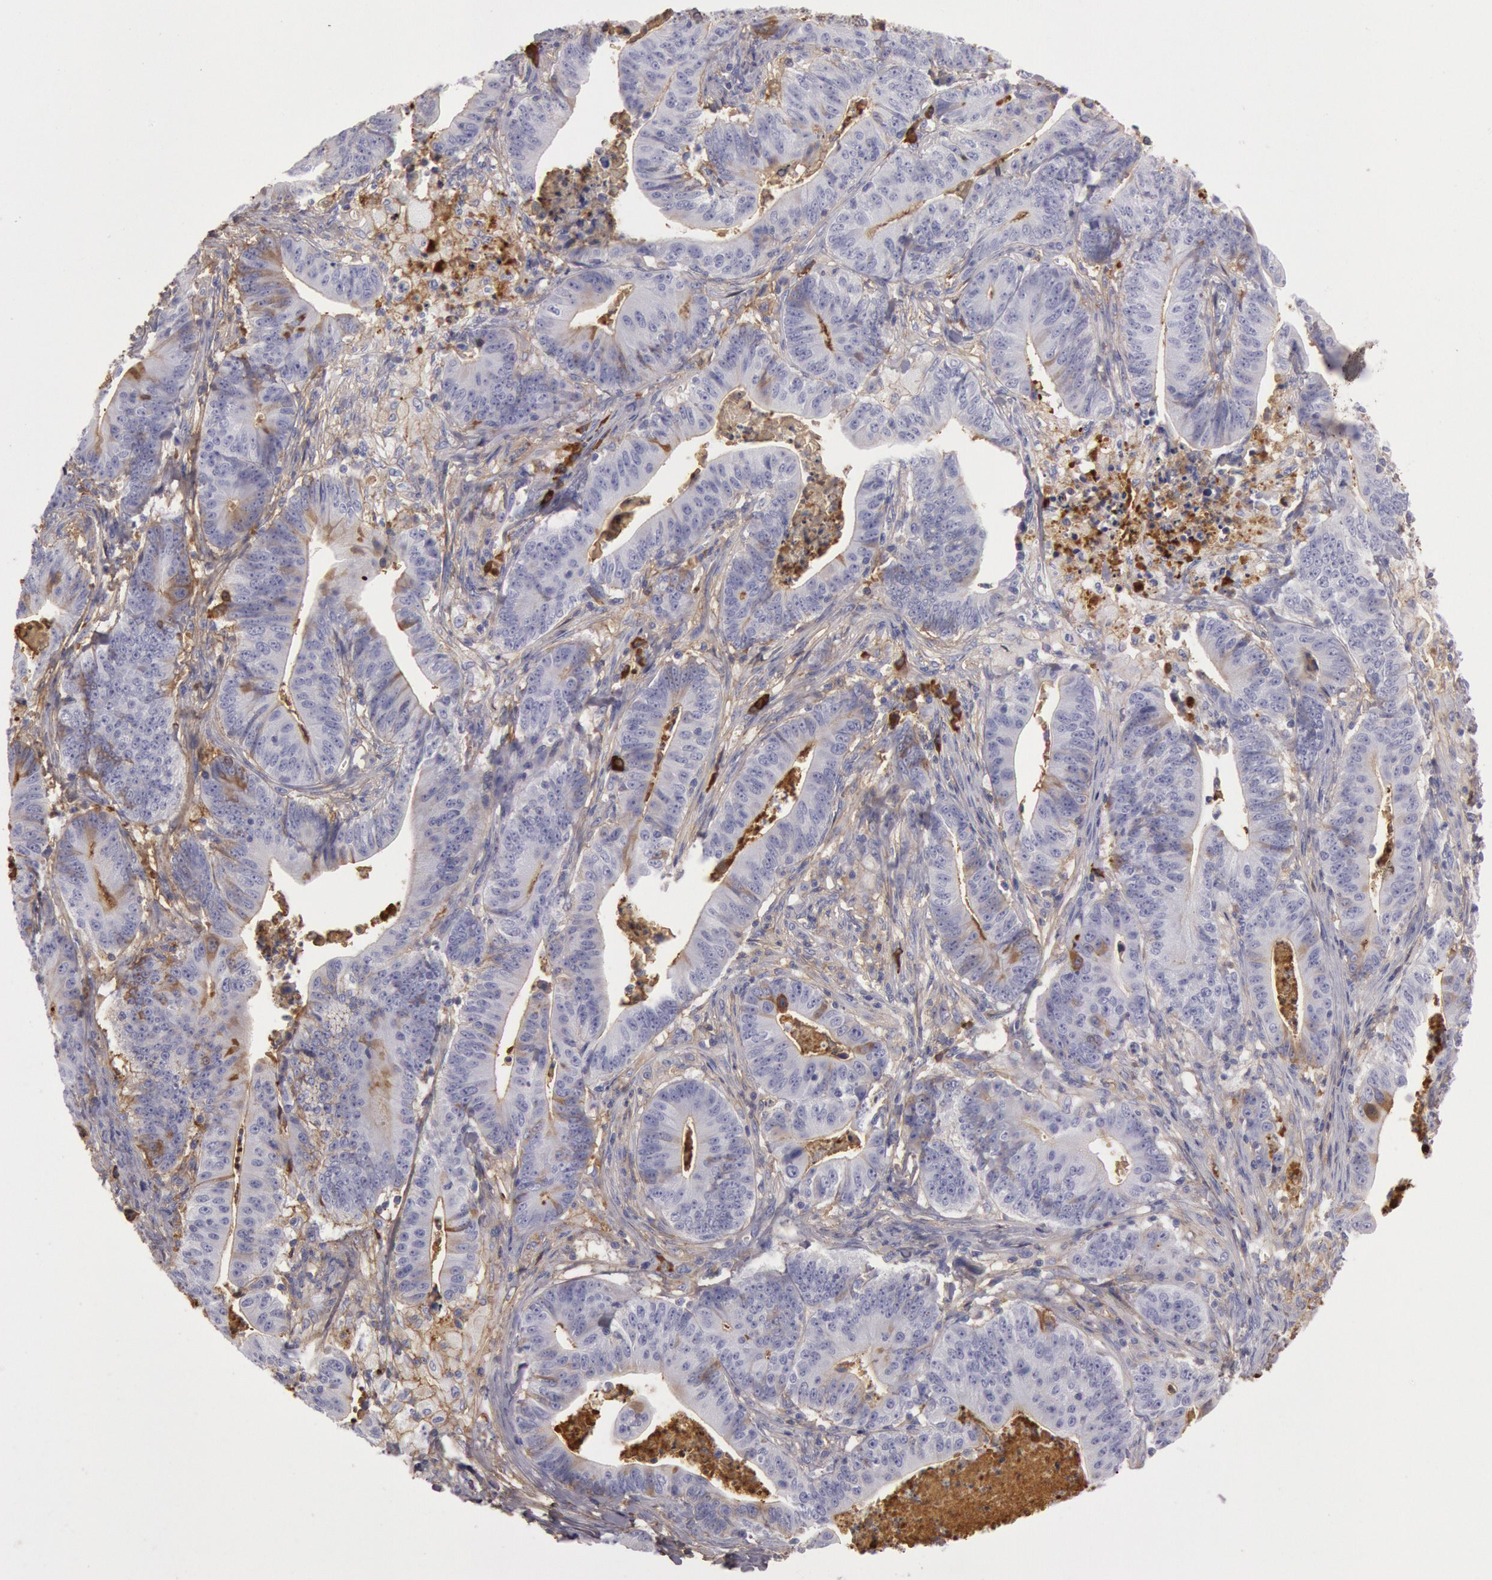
{"staining": {"intensity": "weak", "quantity": "25%-75%", "location": "cytoplasmic/membranous"}, "tissue": "stomach cancer", "cell_type": "Tumor cells", "image_type": "cancer", "snomed": [{"axis": "morphology", "description": "Adenocarcinoma, NOS"}, {"axis": "topography", "description": "Stomach, lower"}], "caption": "IHC of human stomach cancer (adenocarcinoma) exhibits low levels of weak cytoplasmic/membranous positivity in about 25%-75% of tumor cells.", "gene": "IGHG1", "patient": {"sex": "female", "age": 86}}